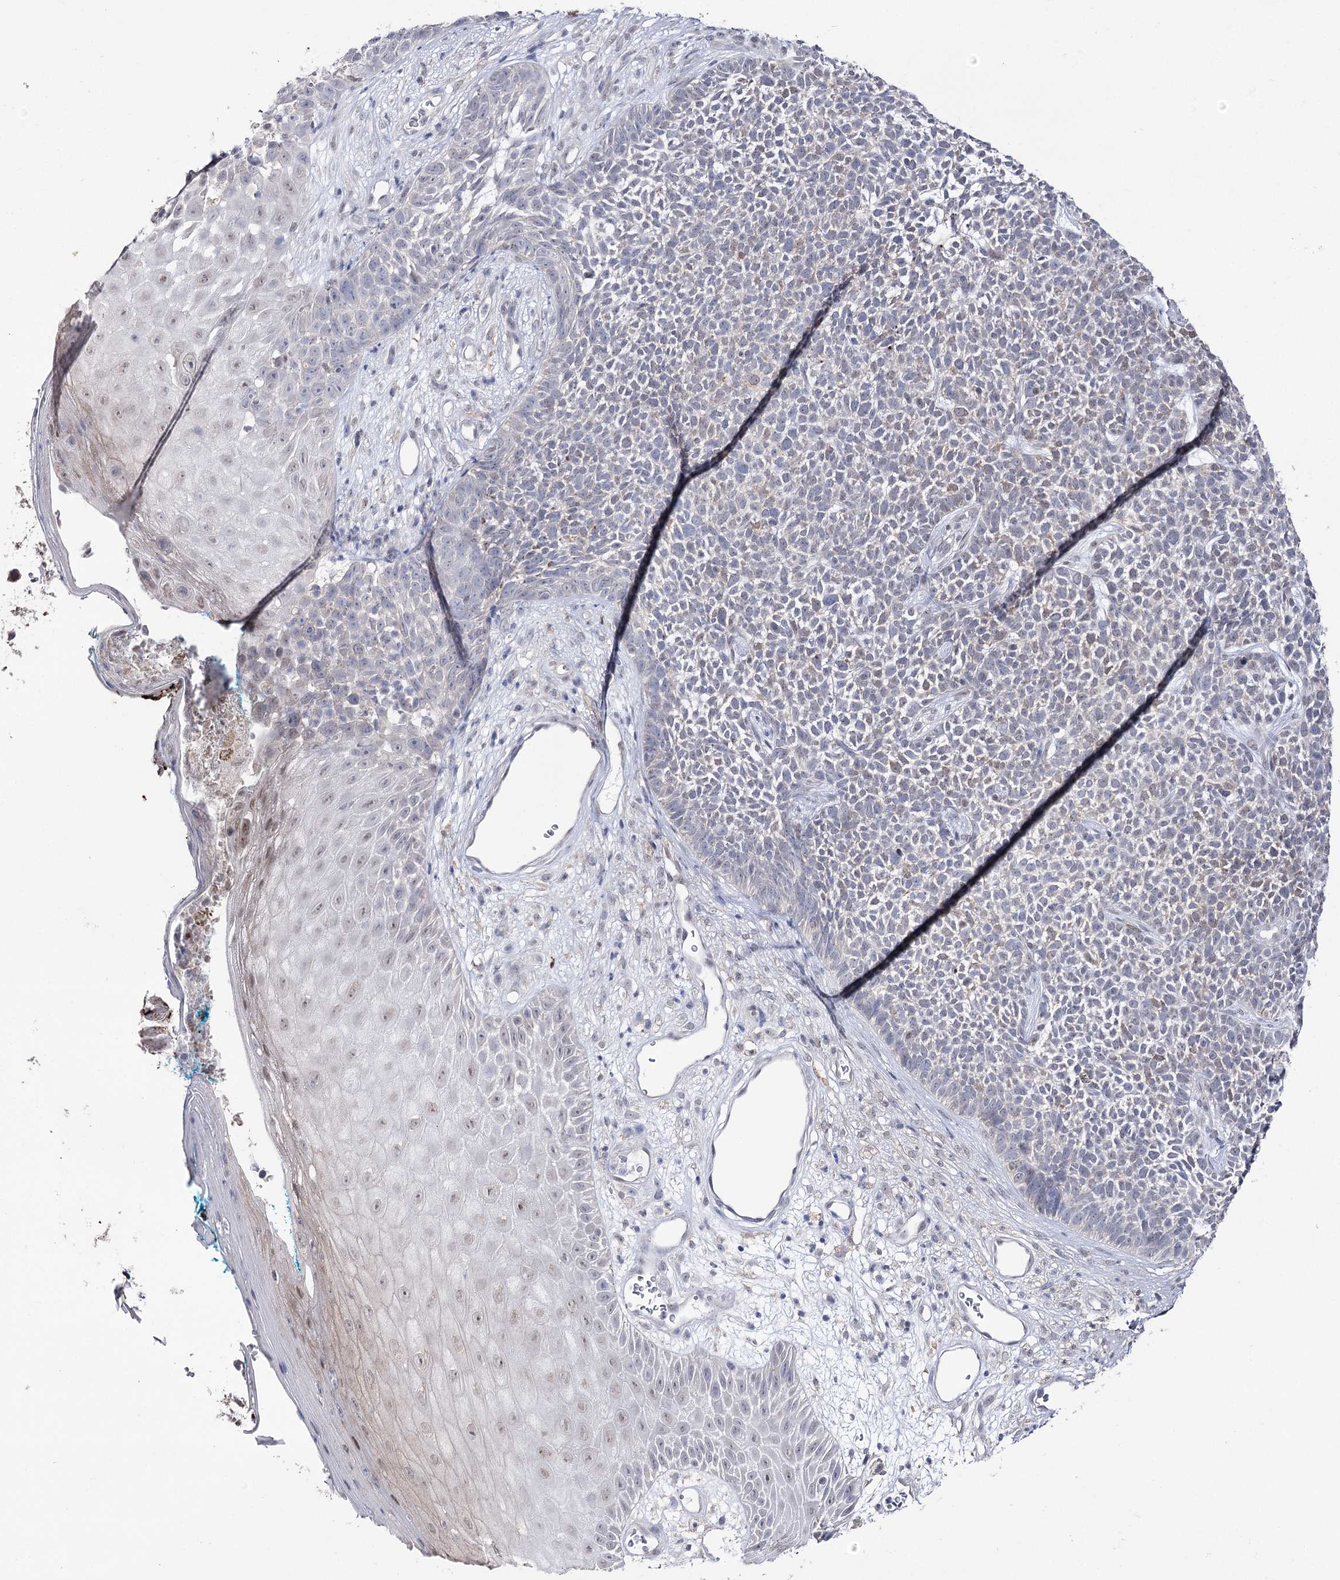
{"staining": {"intensity": "negative", "quantity": "none", "location": "none"}, "tissue": "skin cancer", "cell_type": "Tumor cells", "image_type": "cancer", "snomed": [{"axis": "morphology", "description": "Basal cell carcinoma"}, {"axis": "topography", "description": "Skin"}], "caption": "DAB immunohistochemical staining of skin cancer shows no significant staining in tumor cells. The staining is performed using DAB brown chromogen with nuclei counter-stained in using hematoxylin.", "gene": "VGLL4", "patient": {"sex": "female", "age": 84}}